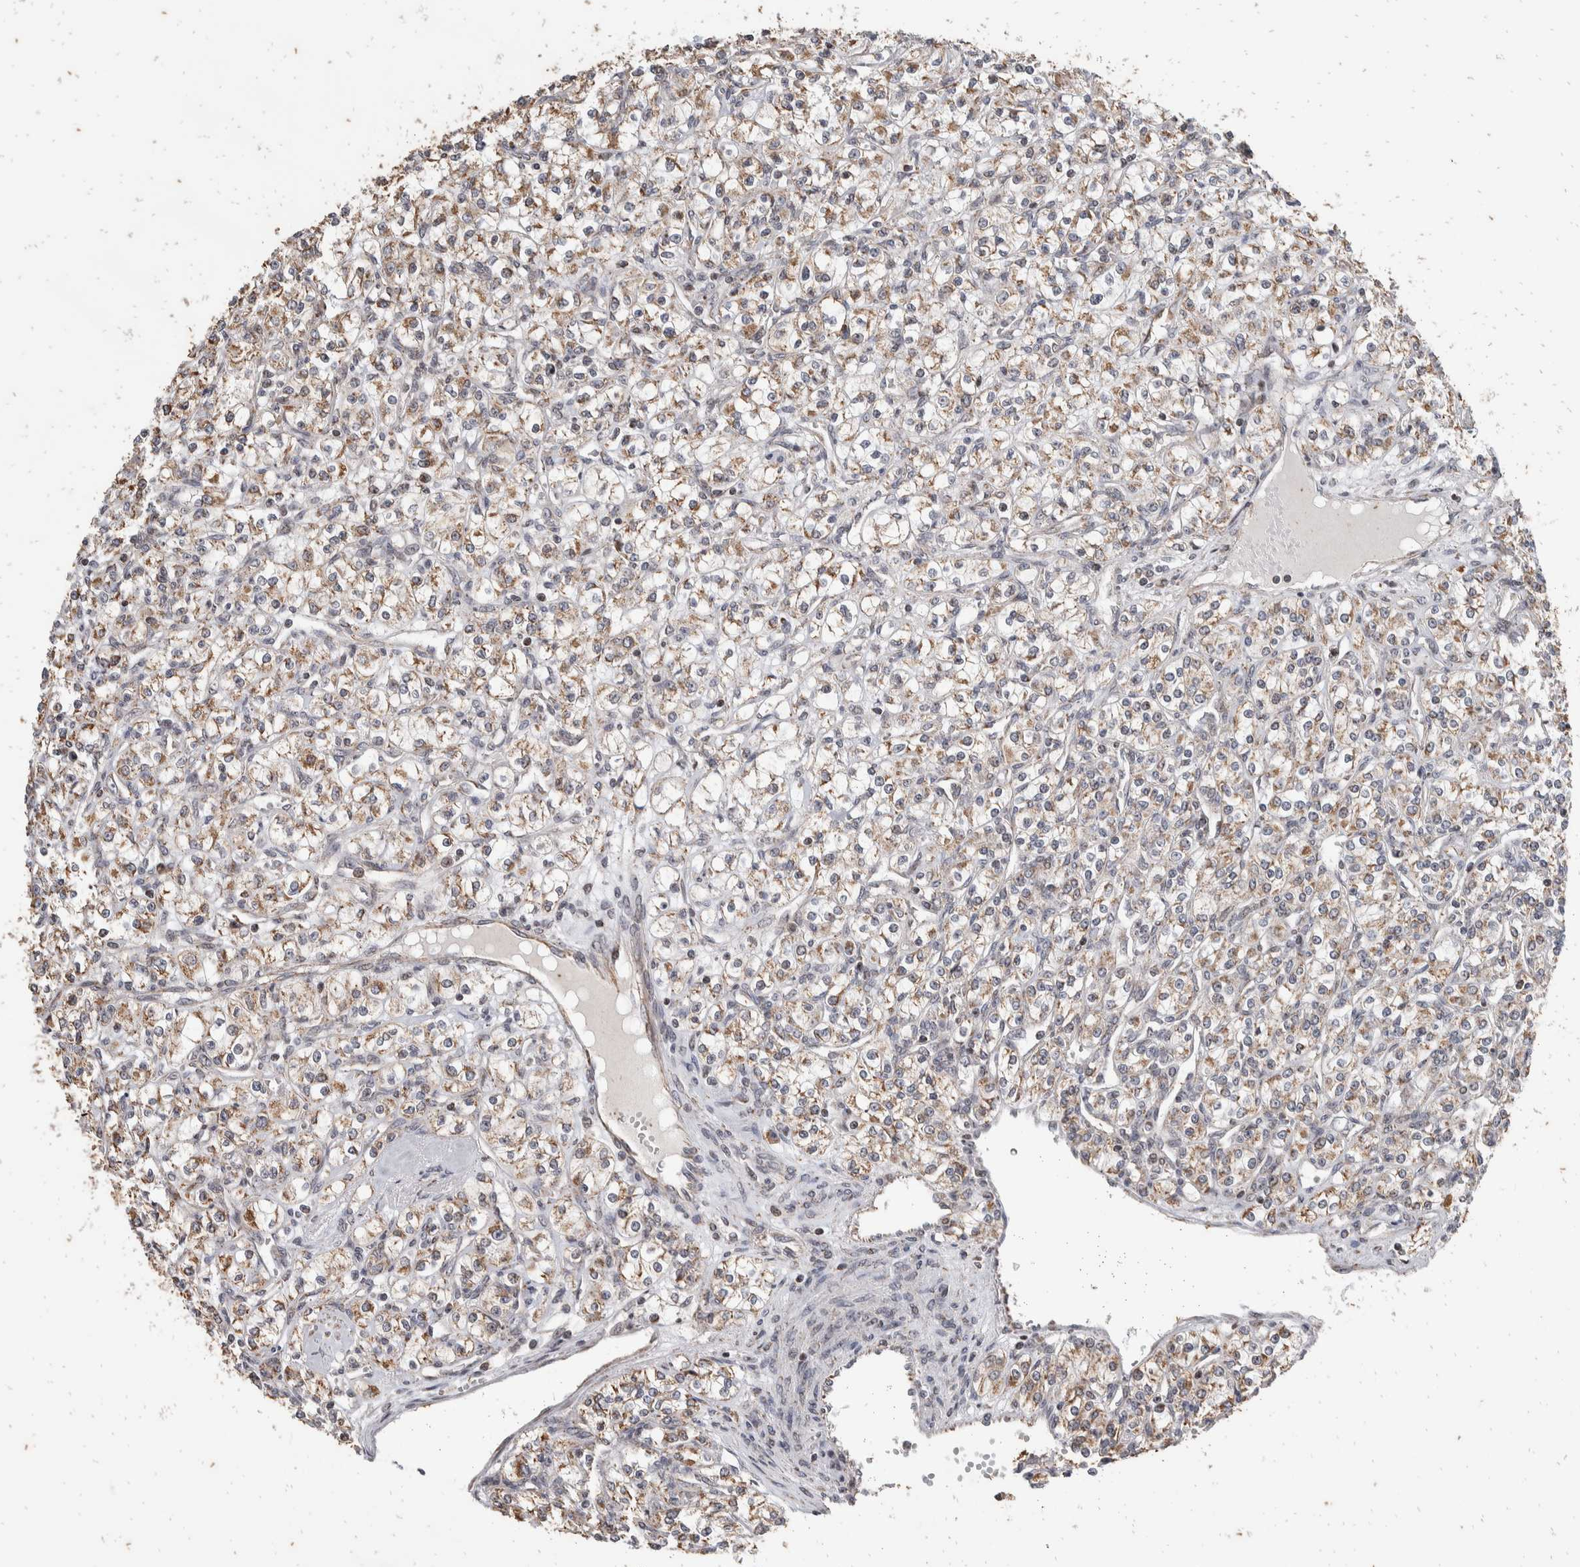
{"staining": {"intensity": "weak", "quantity": ">75%", "location": "cytoplasmic/membranous"}, "tissue": "renal cancer", "cell_type": "Tumor cells", "image_type": "cancer", "snomed": [{"axis": "morphology", "description": "Adenocarcinoma, NOS"}, {"axis": "topography", "description": "Kidney"}], "caption": "Human renal adenocarcinoma stained for a protein (brown) demonstrates weak cytoplasmic/membranous positive expression in about >75% of tumor cells.", "gene": "ATXN7L1", "patient": {"sex": "male", "age": 77}}